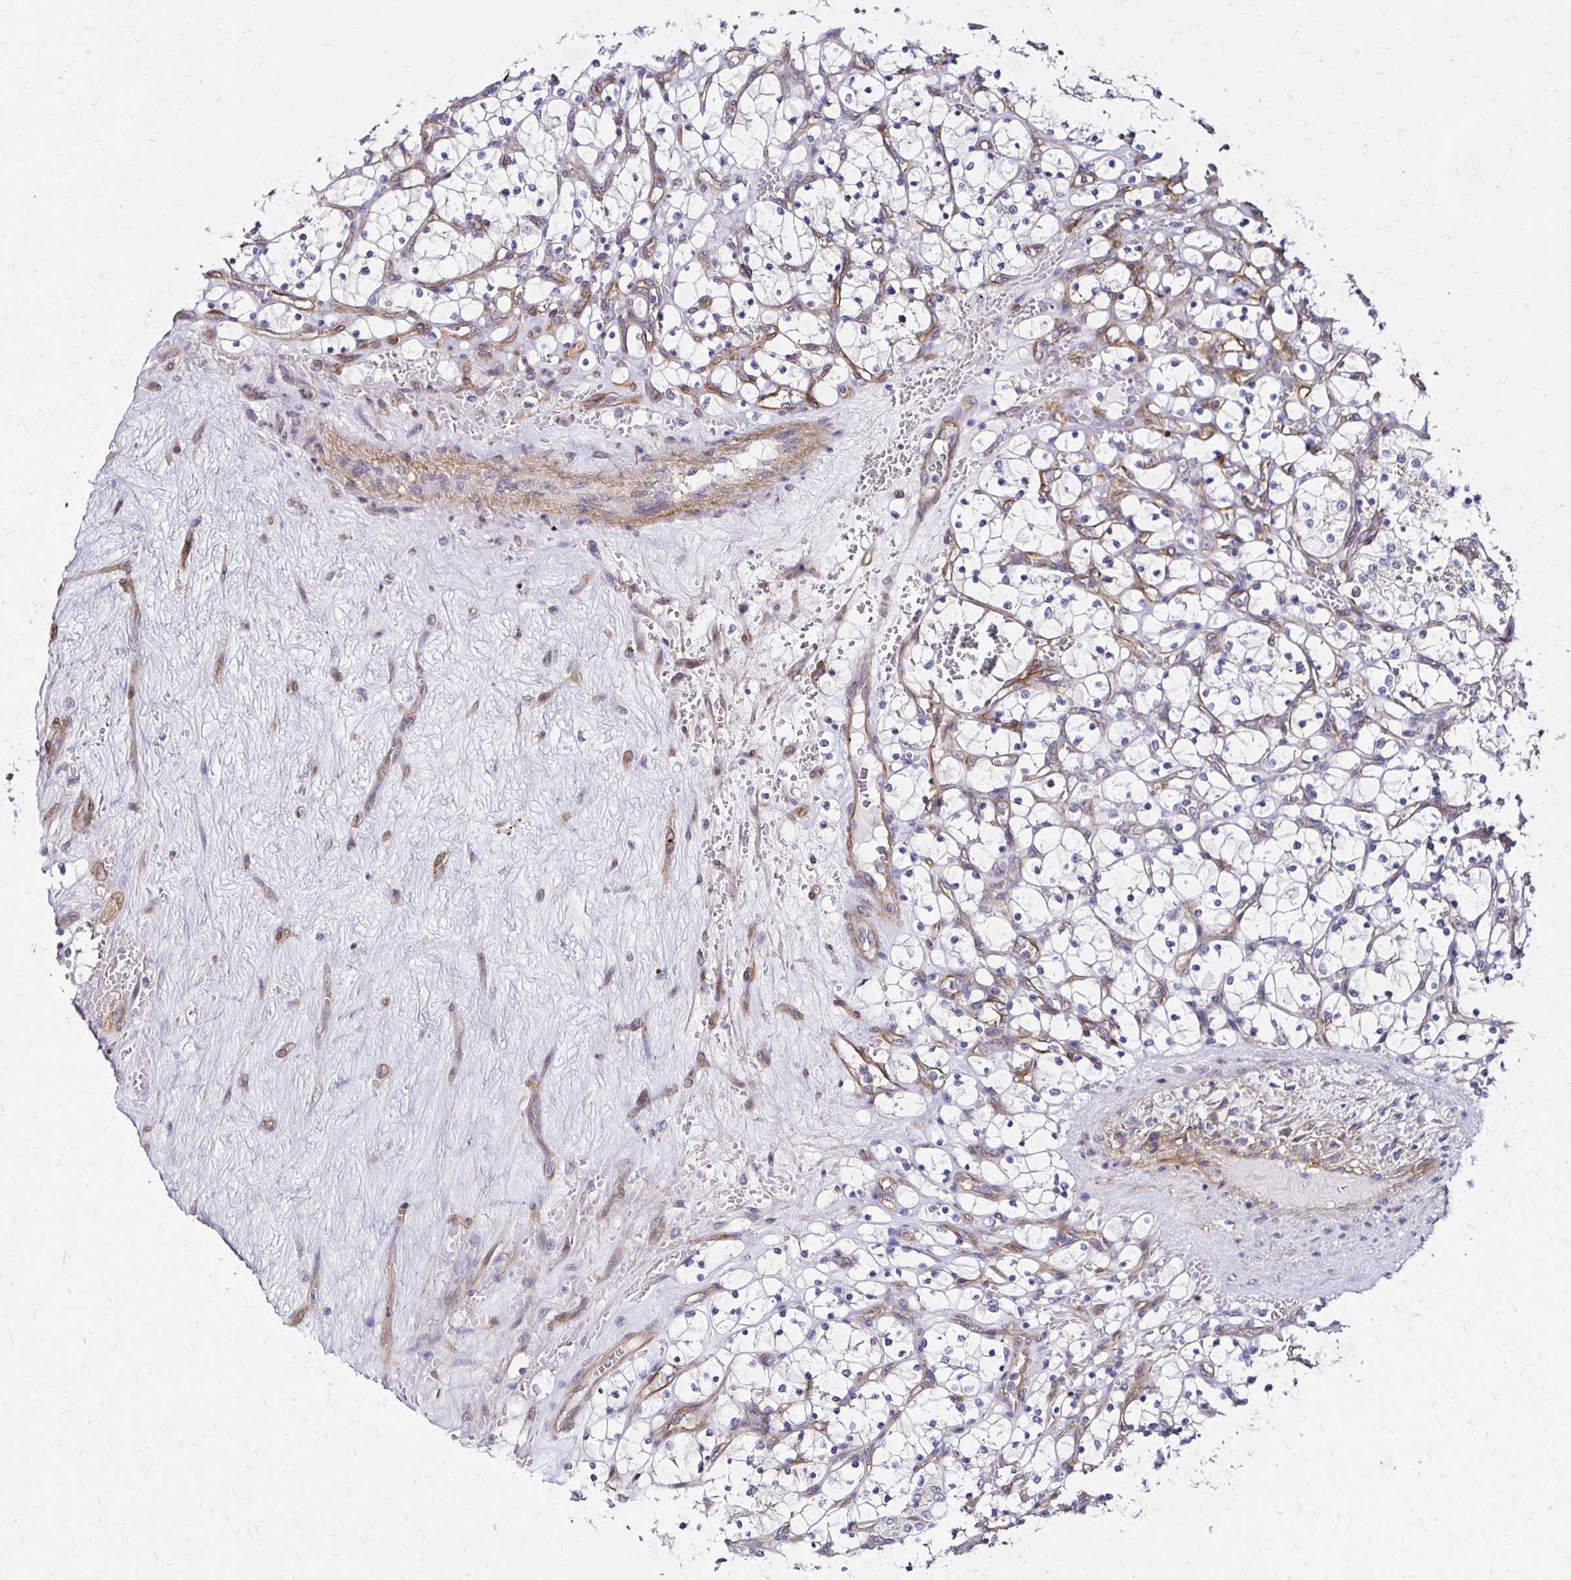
{"staining": {"intensity": "negative", "quantity": "none", "location": "none"}, "tissue": "renal cancer", "cell_type": "Tumor cells", "image_type": "cancer", "snomed": [{"axis": "morphology", "description": "Adenocarcinoma, NOS"}, {"axis": "topography", "description": "Kidney"}], "caption": "Immunohistochemical staining of human renal adenocarcinoma exhibits no significant expression in tumor cells.", "gene": "ITGB1", "patient": {"sex": "female", "age": 69}}